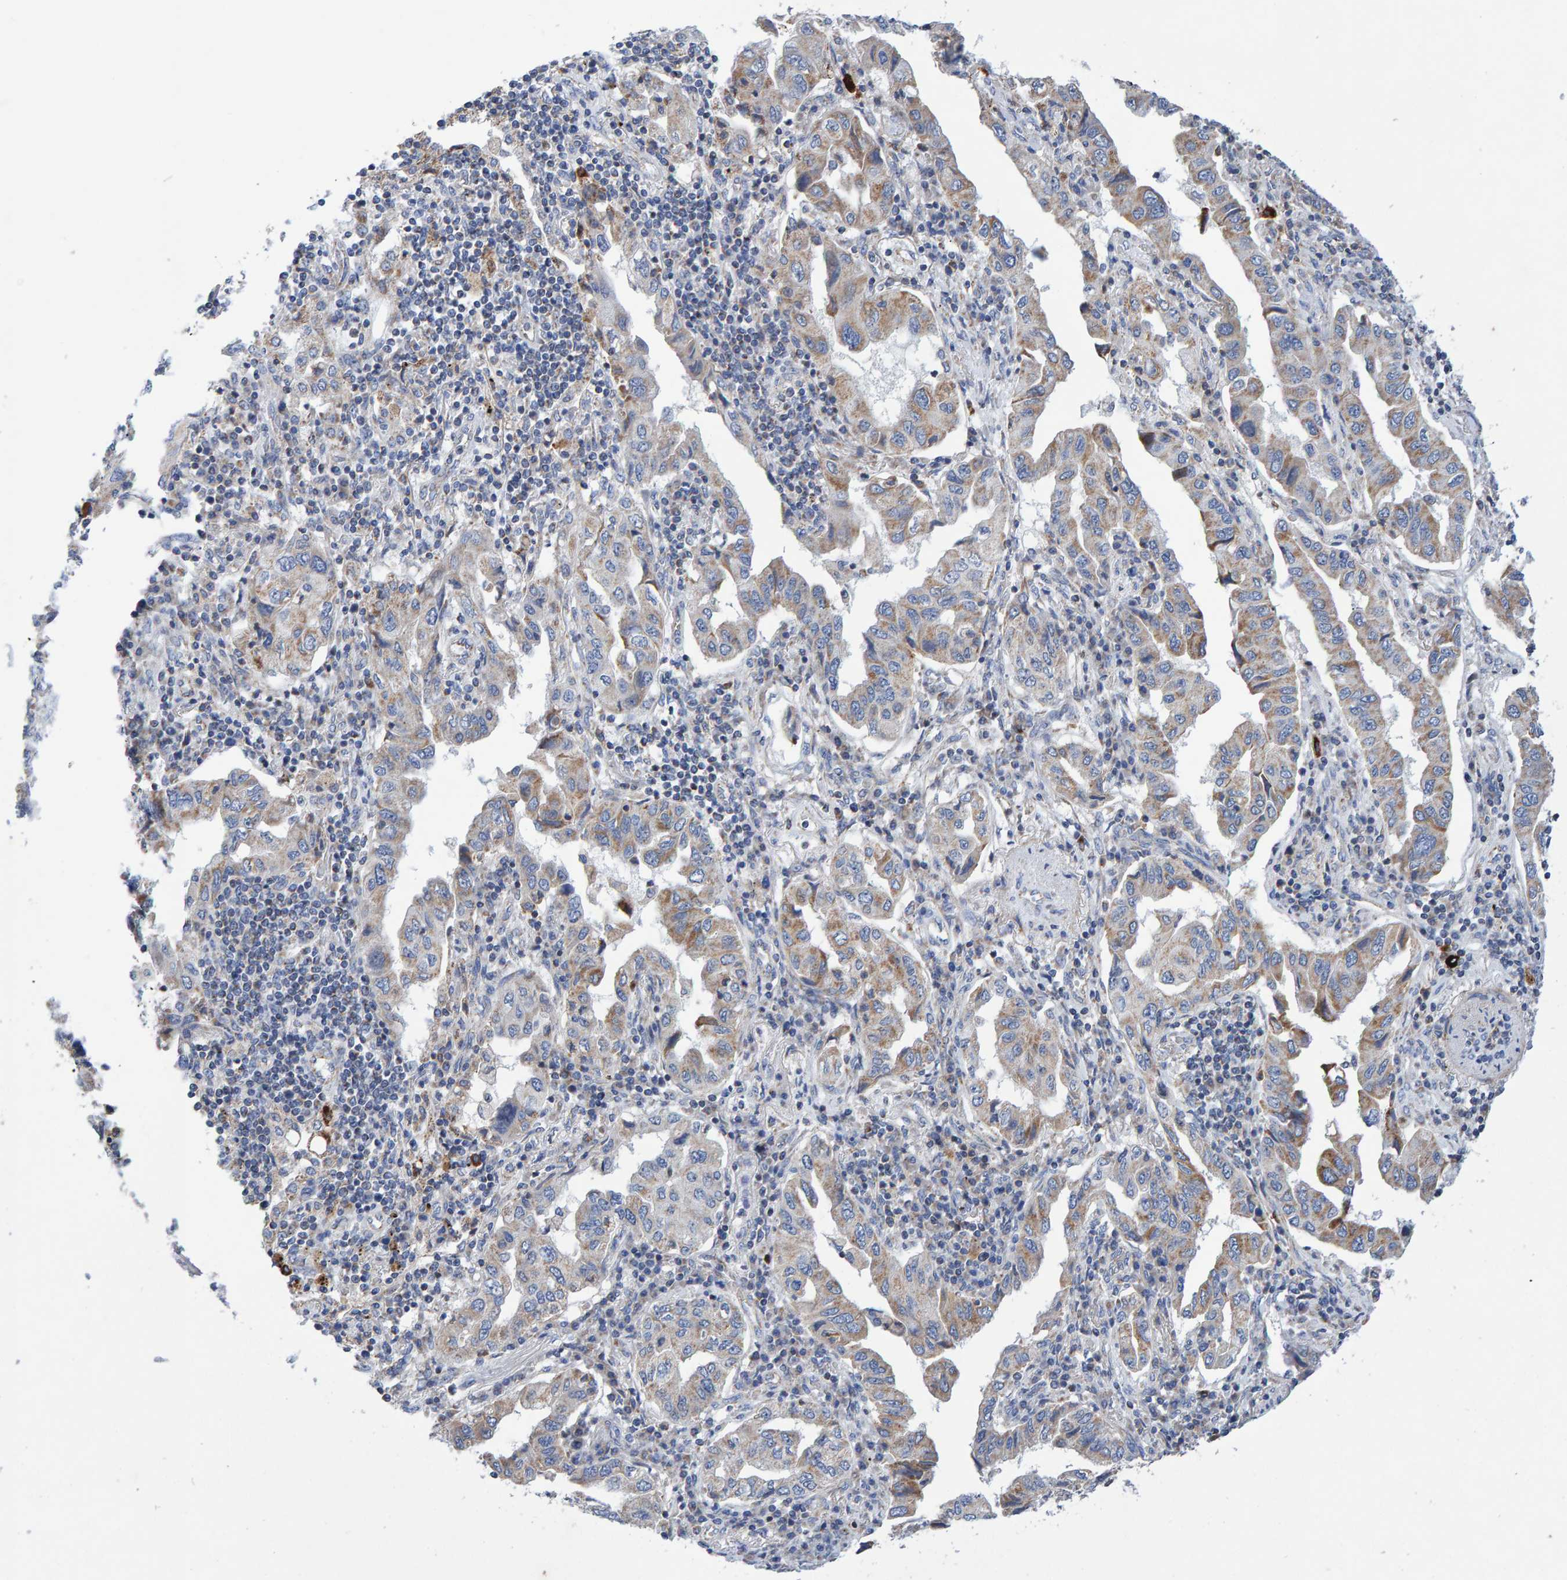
{"staining": {"intensity": "moderate", "quantity": "25%-75%", "location": "cytoplasmic/membranous"}, "tissue": "lung cancer", "cell_type": "Tumor cells", "image_type": "cancer", "snomed": [{"axis": "morphology", "description": "Adenocarcinoma, NOS"}, {"axis": "topography", "description": "Lung"}], "caption": "Adenocarcinoma (lung) was stained to show a protein in brown. There is medium levels of moderate cytoplasmic/membranous positivity in approximately 25%-75% of tumor cells. The staining was performed using DAB, with brown indicating positive protein expression. Nuclei are stained blue with hematoxylin.", "gene": "EFR3A", "patient": {"sex": "female", "age": 65}}